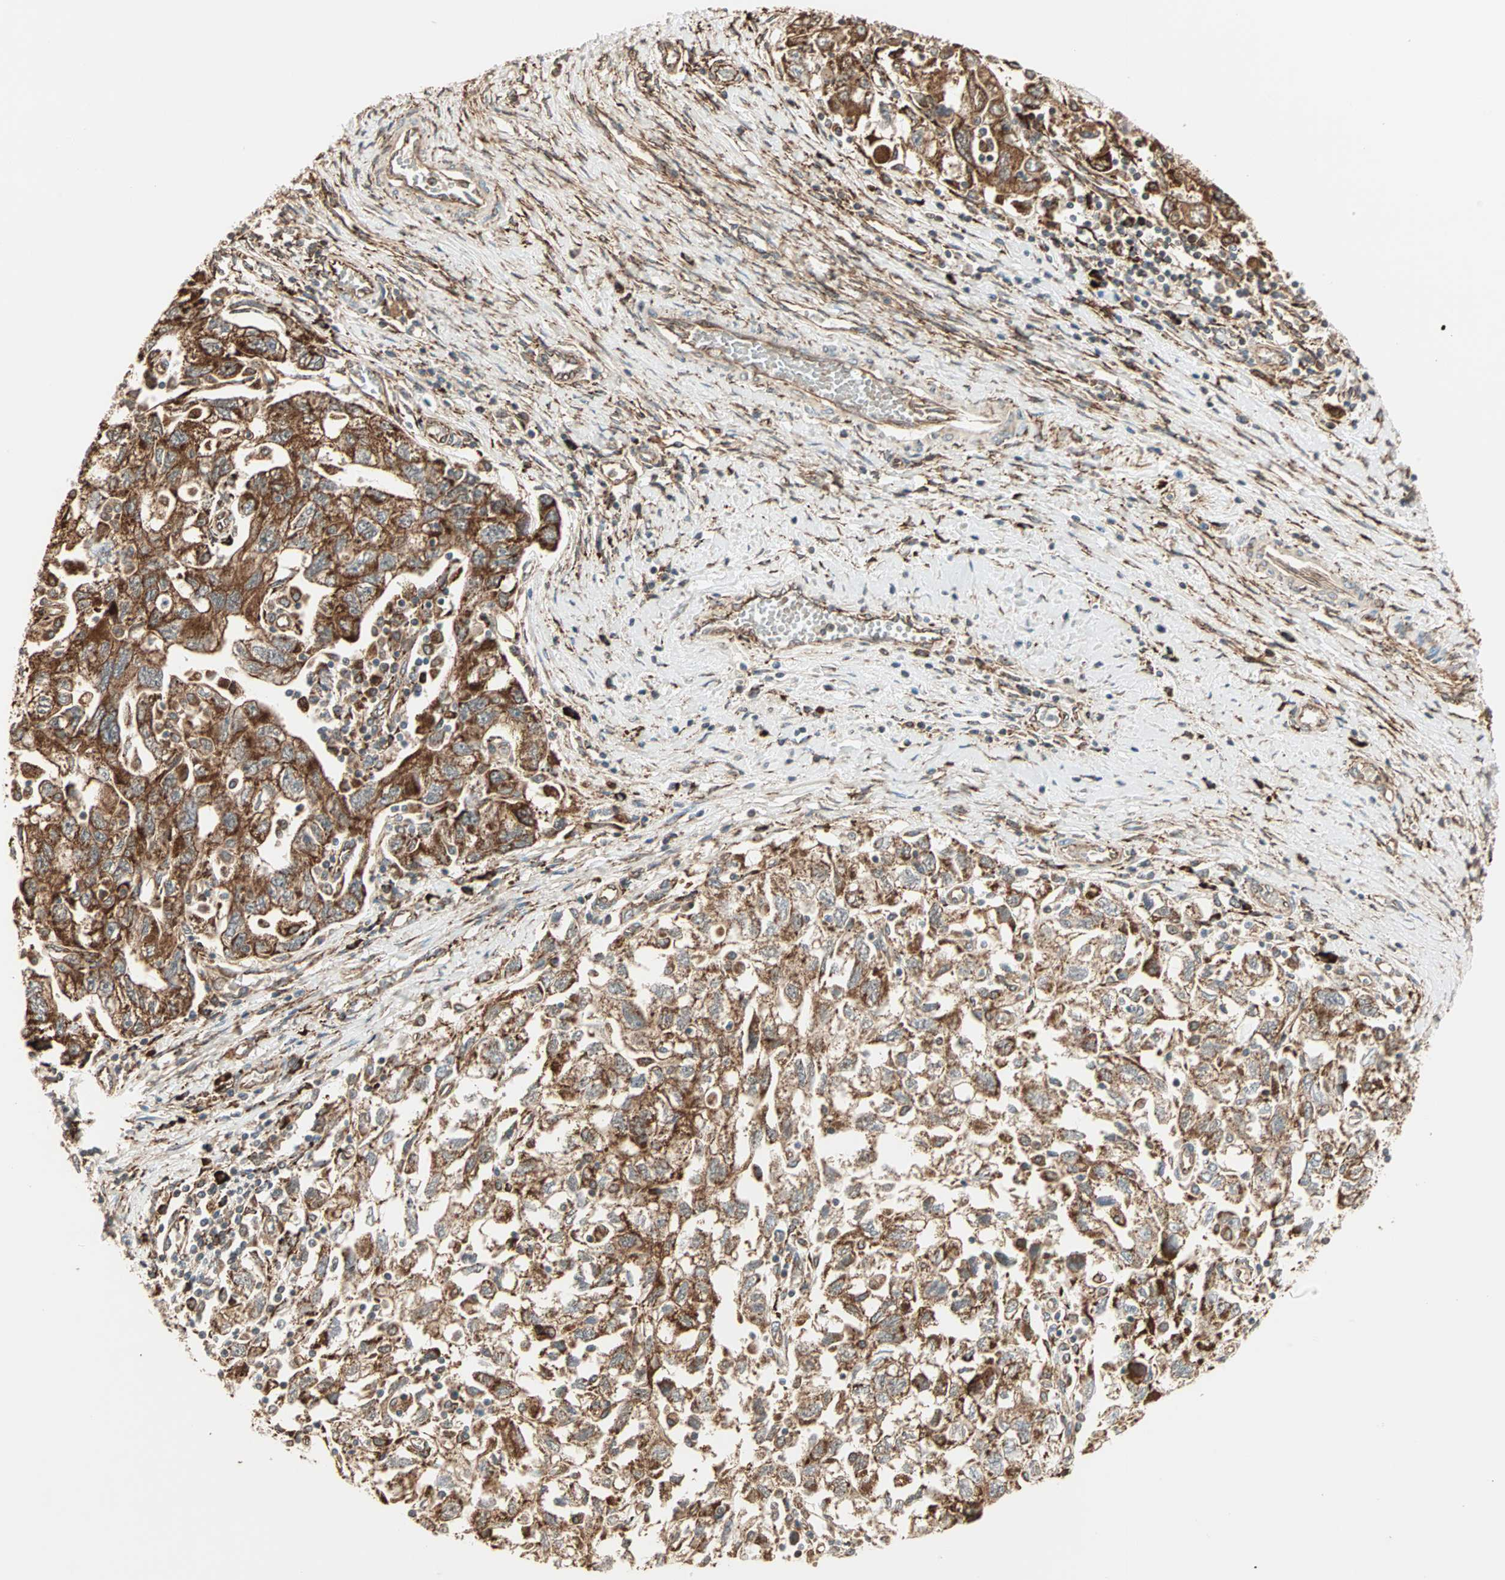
{"staining": {"intensity": "strong", "quantity": ">75%", "location": "cytoplasmic/membranous"}, "tissue": "ovarian cancer", "cell_type": "Tumor cells", "image_type": "cancer", "snomed": [{"axis": "morphology", "description": "Carcinoma, NOS"}, {"axis": "morphology", "description": "Cystadenocarcinoma, serous, NOS"}, {"axis": "topography", "description": "Ovary"}], "caption": "This micrograph displays immunohistochemistry staining of human serous cystadenocarcinoma (ovarian), with high strong cytoplasmic/membranous expression in about >75% of tumor cells.", "gene": "P4HA1", "patient": {"sex": "female", "age": 69}}